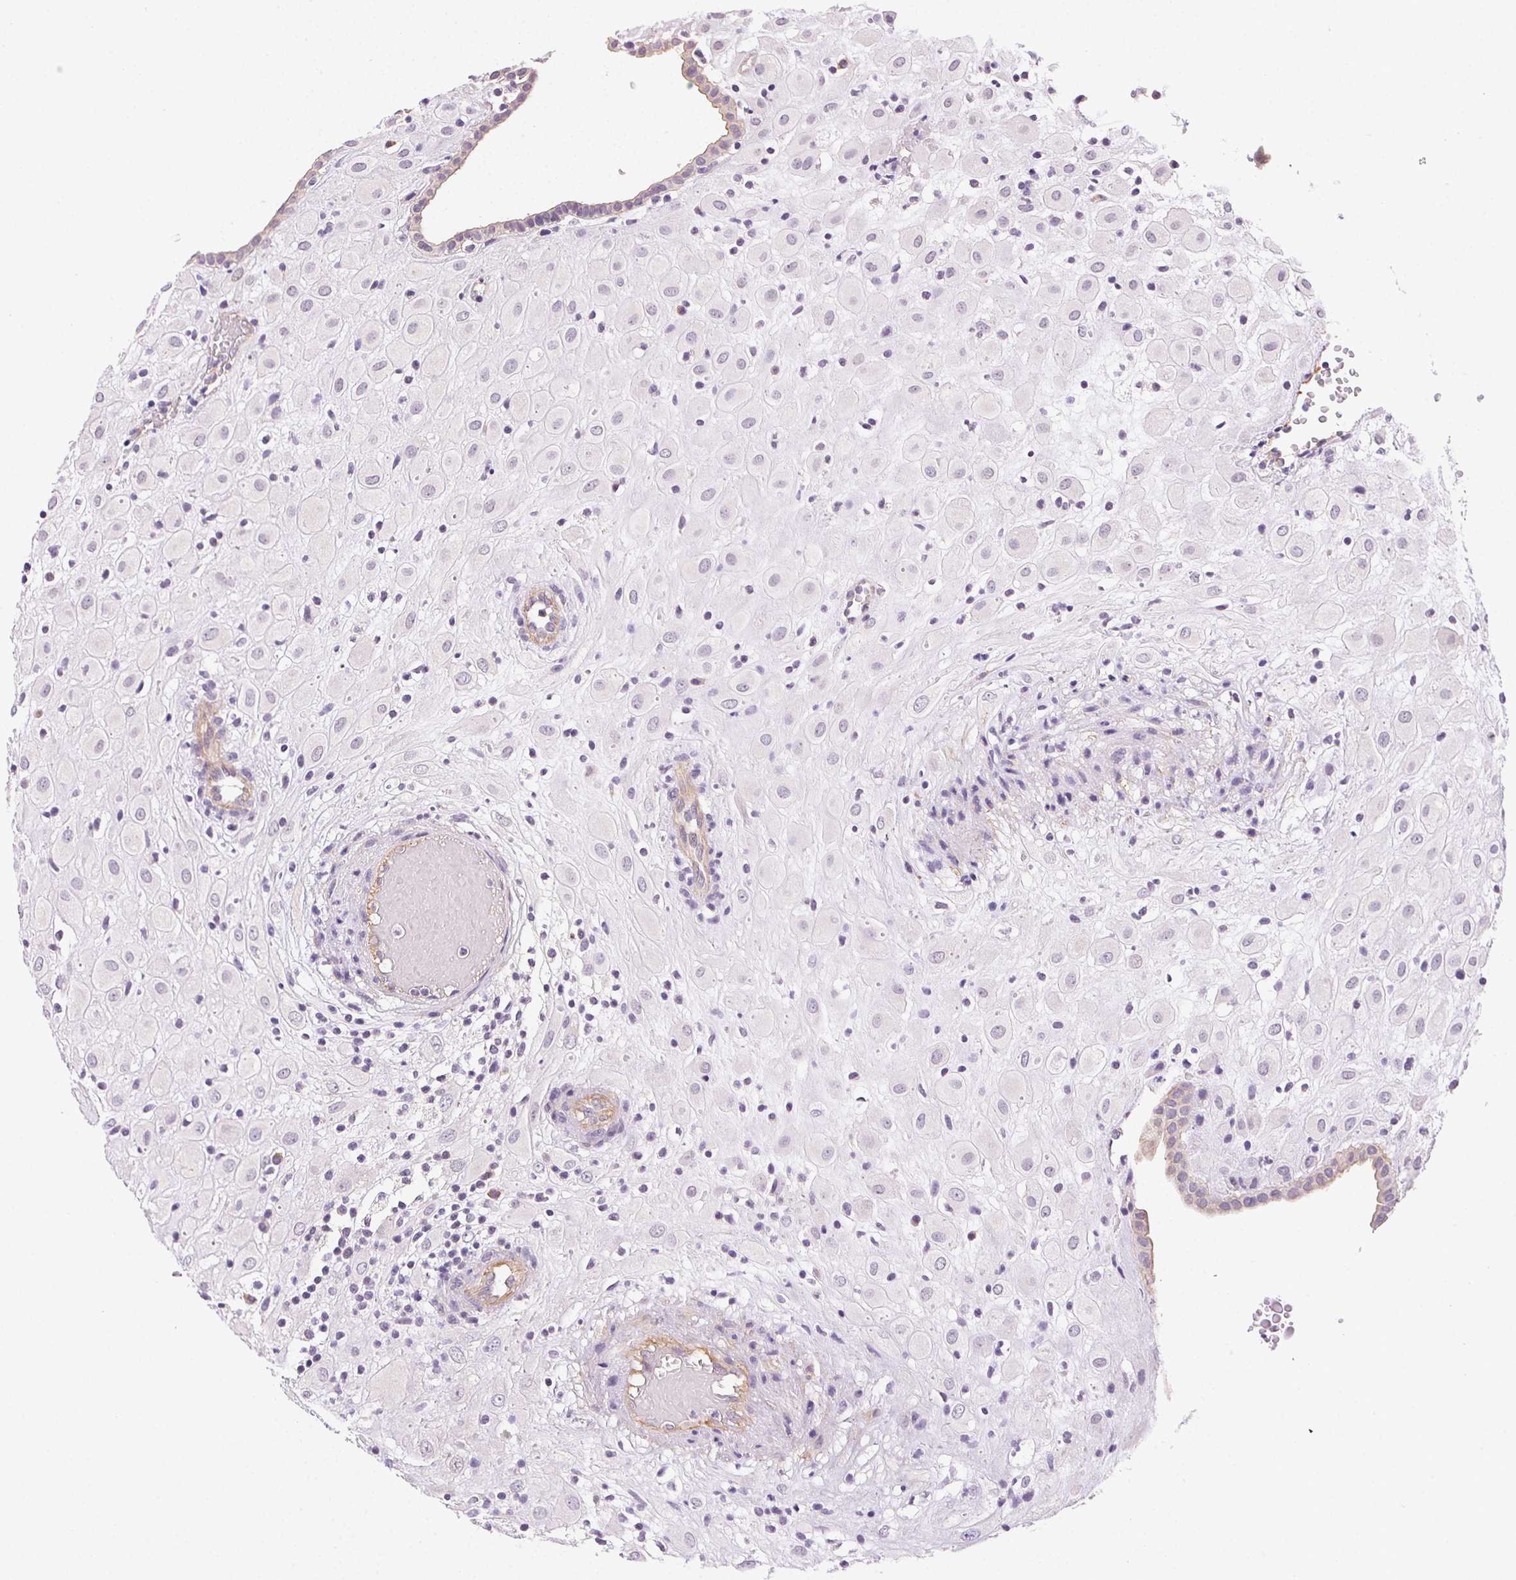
{"staining": {"intensity": "negative", "quantity": "none", "location": "none"}, "tissue": "placenta", "cell_type": "Decidual cells", "image_type": "normal", "snomed": [{"axis": "morphology", "description": "Normal tissue, NOS"}, {"axis": "topography", "description": "Placenta"}], "caption": "An immunohistochemistry histopathology image of benign placenta is shown. There is no staining in decidual cells of placenta. Nuclei are stained in blue.", "gene": "CSN1S1", "patient": {"sex": "female", "age": 24}}